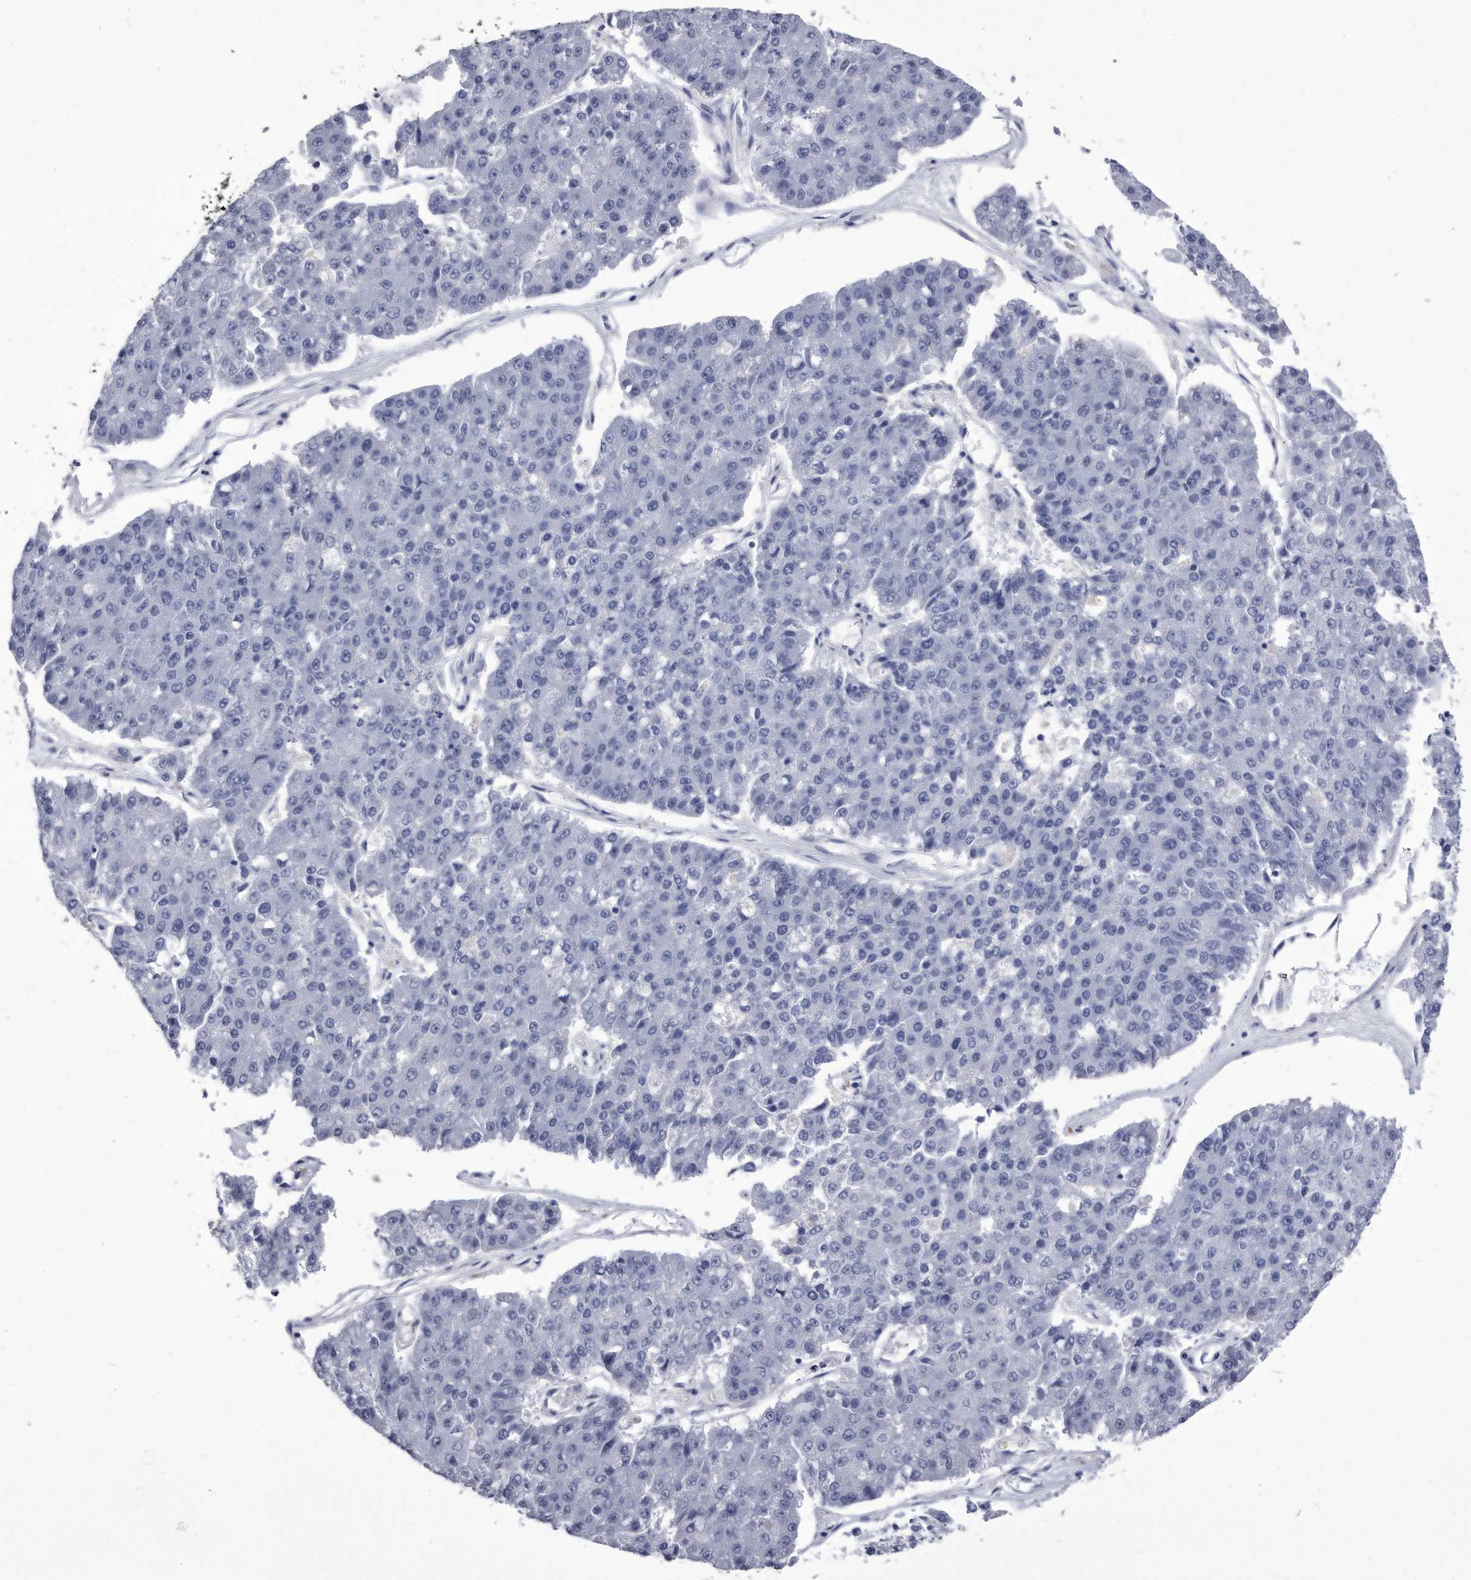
{"staining": {"intensity": "negative", "quantity": "none", "location": "none"}, "tissue": "pancreatic cancer", "cell_type": "Tumor cells", "image_type": "cancer", "snomed": [{"axis": "morphology", "description": "Adenocarcinoma, NOS"}, {"axis": "topography", "description": "Pancreas"}], "caption": "Adenocarcinoma (pancreatic) was stained to show a protein in brown. There is no significant staining in tumor cells.", "gene": "KCTD8", "patient": {"sex": "male", "age": 50}}